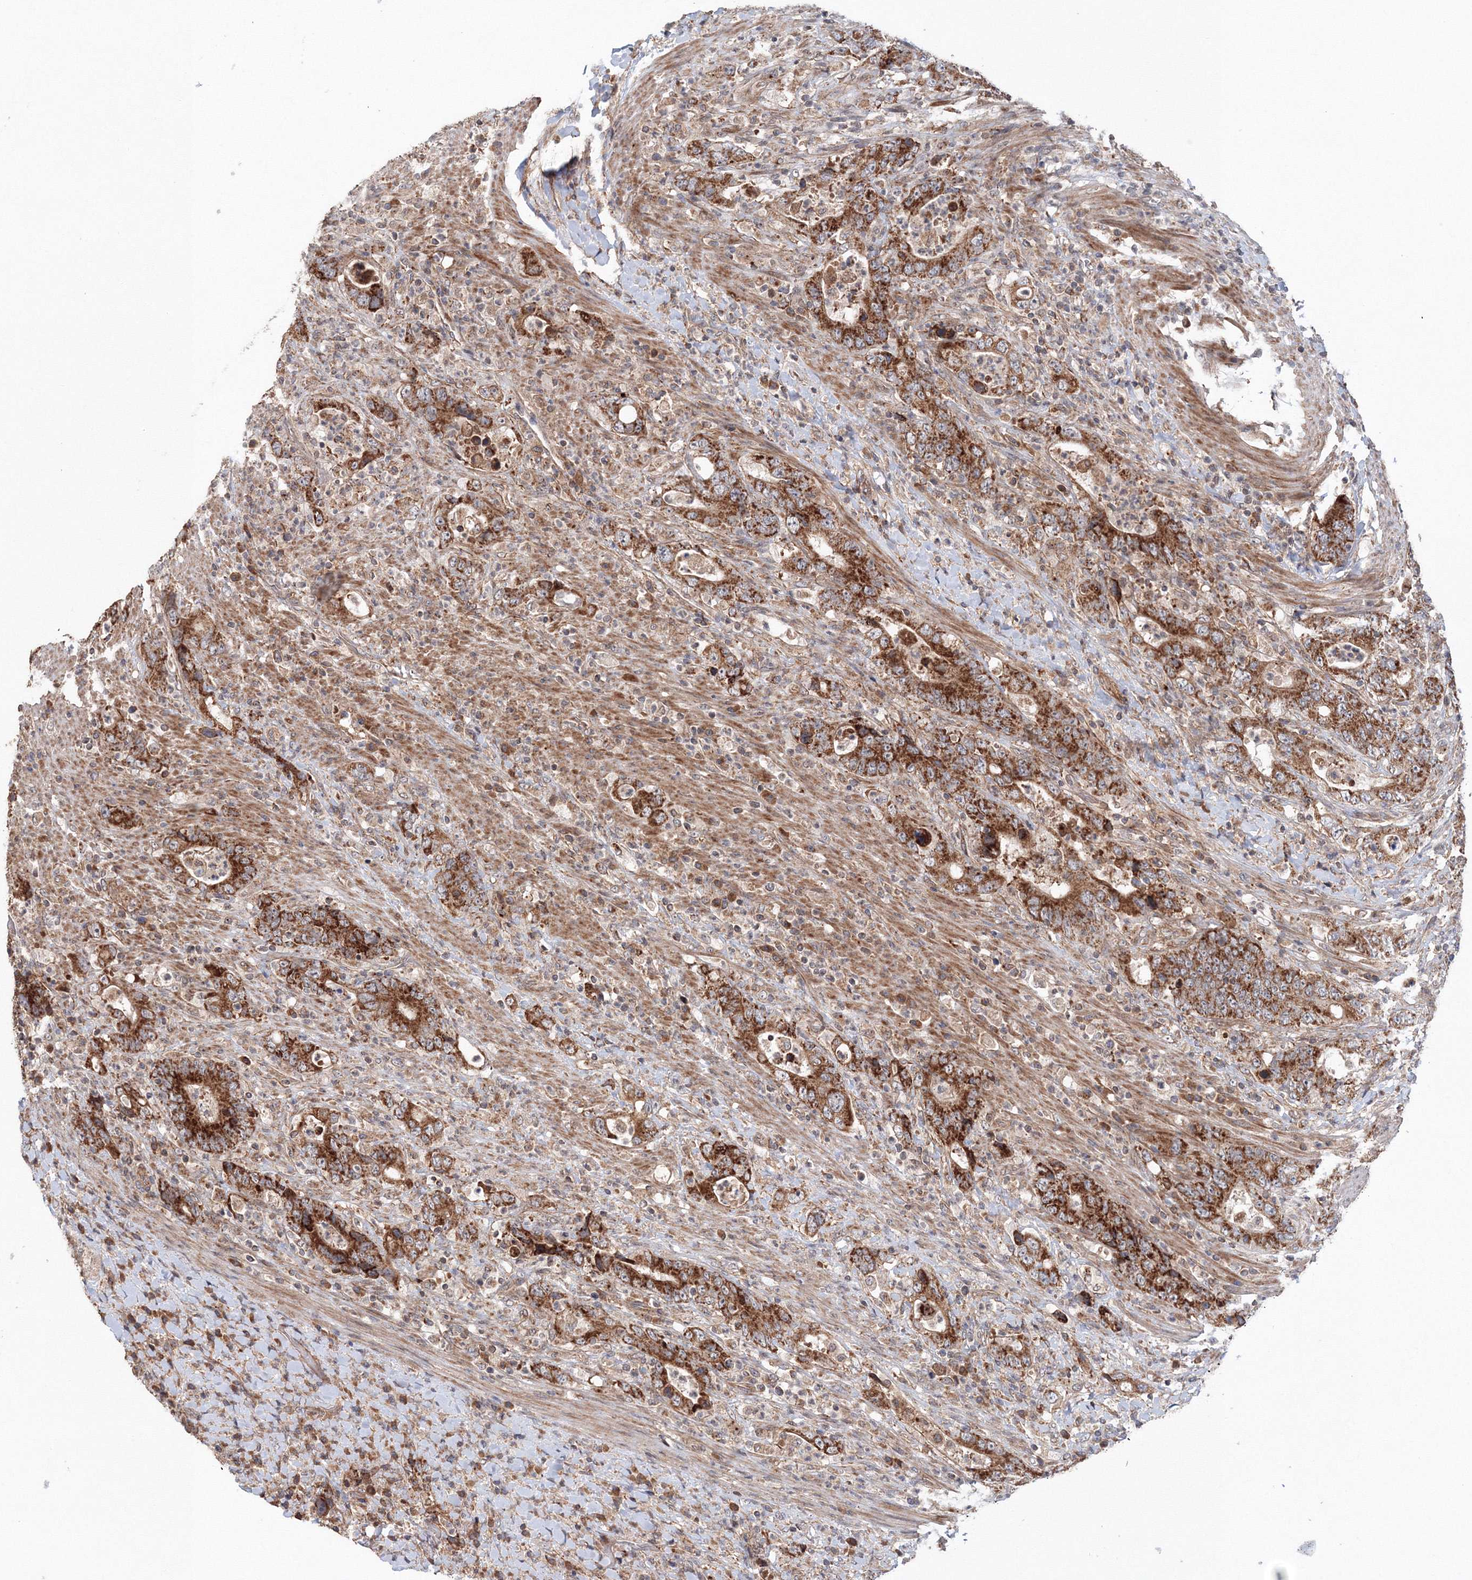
{"staining": {"intensity": "strong", "quantity": ">75%", "location": "cytoplasmic/membranous"}, "tissue": "colorectal cancer", "cell_type": "Tumor cells", "image_type": "cancer", "snomed": [{"axis": "morphology", "description": "Adenocarcinoma, NOS"}, {"axis": "topography", "description": "Colon"}], "caption": "Protein expression analysis of colorectal cancer demonstrates strong cytoplasmic/membranous positivity in approximately >75% of tumor cells.", "gene": "NOA1", "patient": {"sex": "female", "age": 75}}